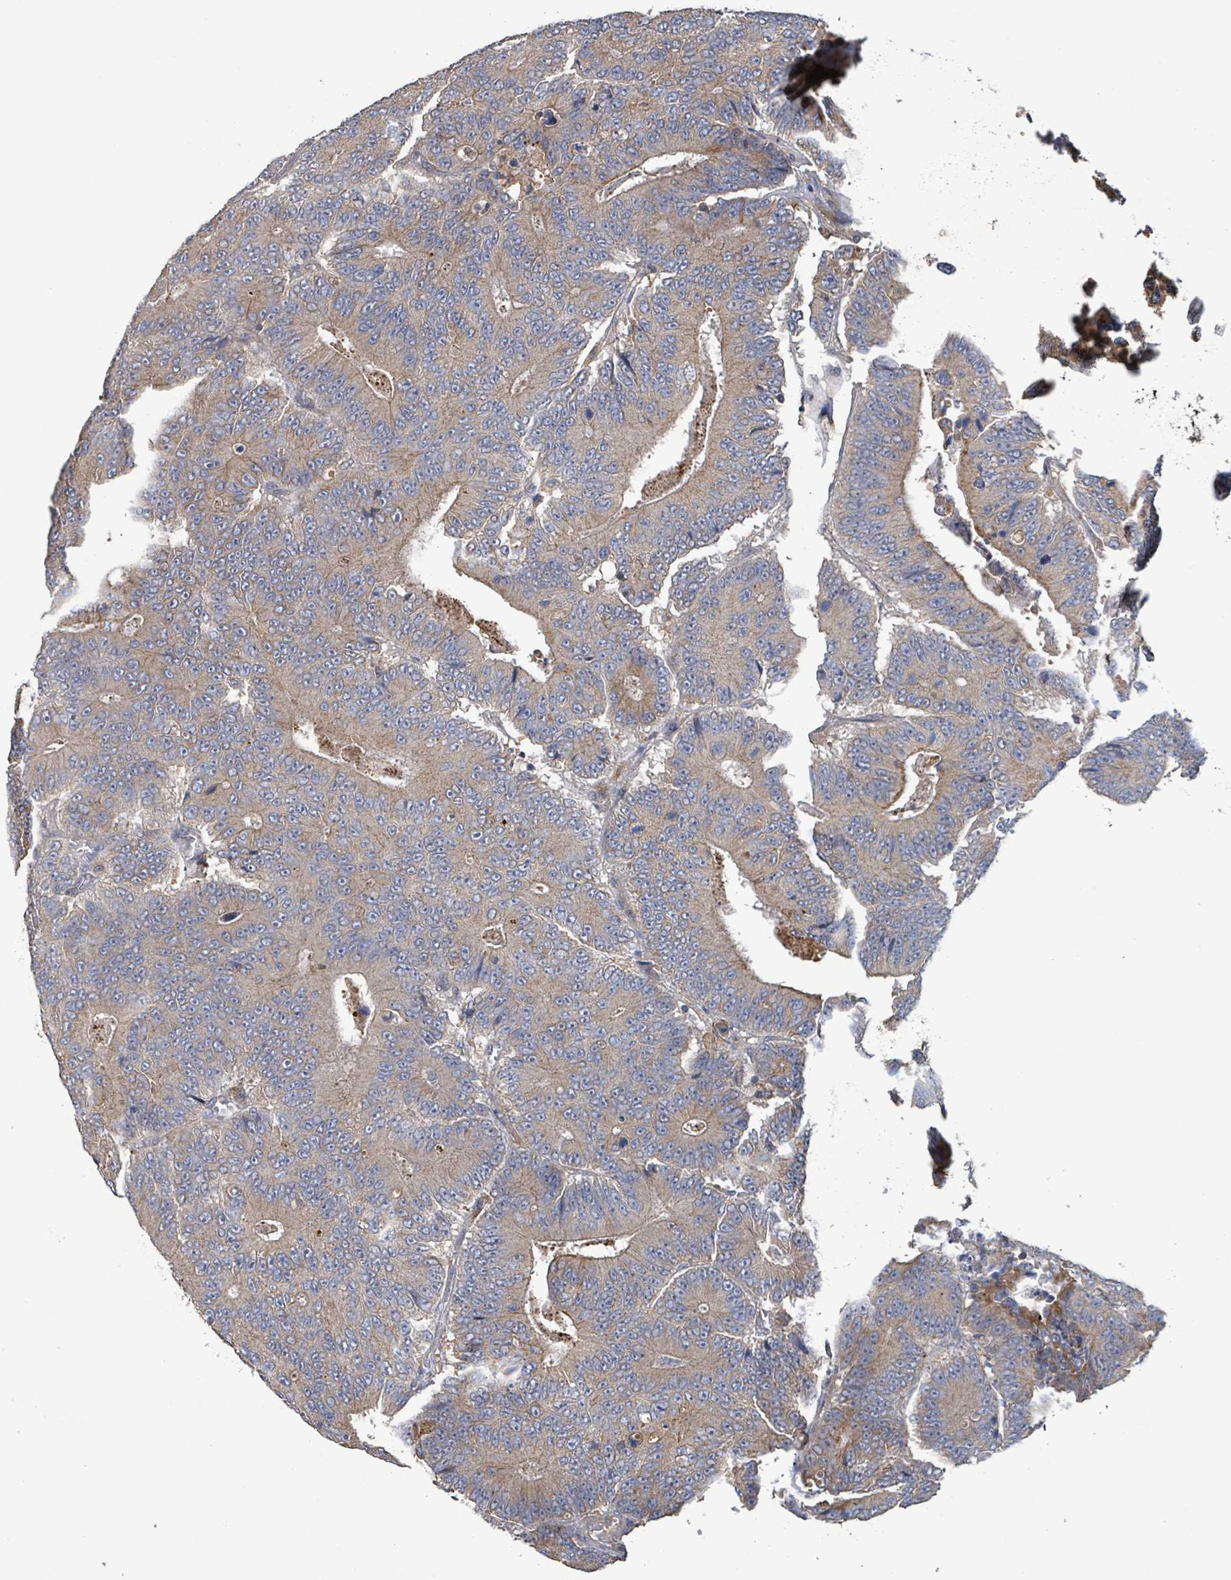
{"staining": {"intensity": "weak", "quantity": ">75%", "location": "cytoplasmic/membranous"}, "tissue": "colorectal cancer", "cell_type": "Tumor cells", "image_type": "cancer", "snomed": [{"axis": "morphology", "description": "Adenocarcinoma, NOS"}, {"axis": "topography", "description": "Colon"}], "caption": "Brown immunohistochemical staining in colorectal cancer demonstrates weak cytoplasmic/membranous positivity in about >75% of tumor cells.", "gene": "PLAAT1", "patient": {"sex": "male", "age": 83}}